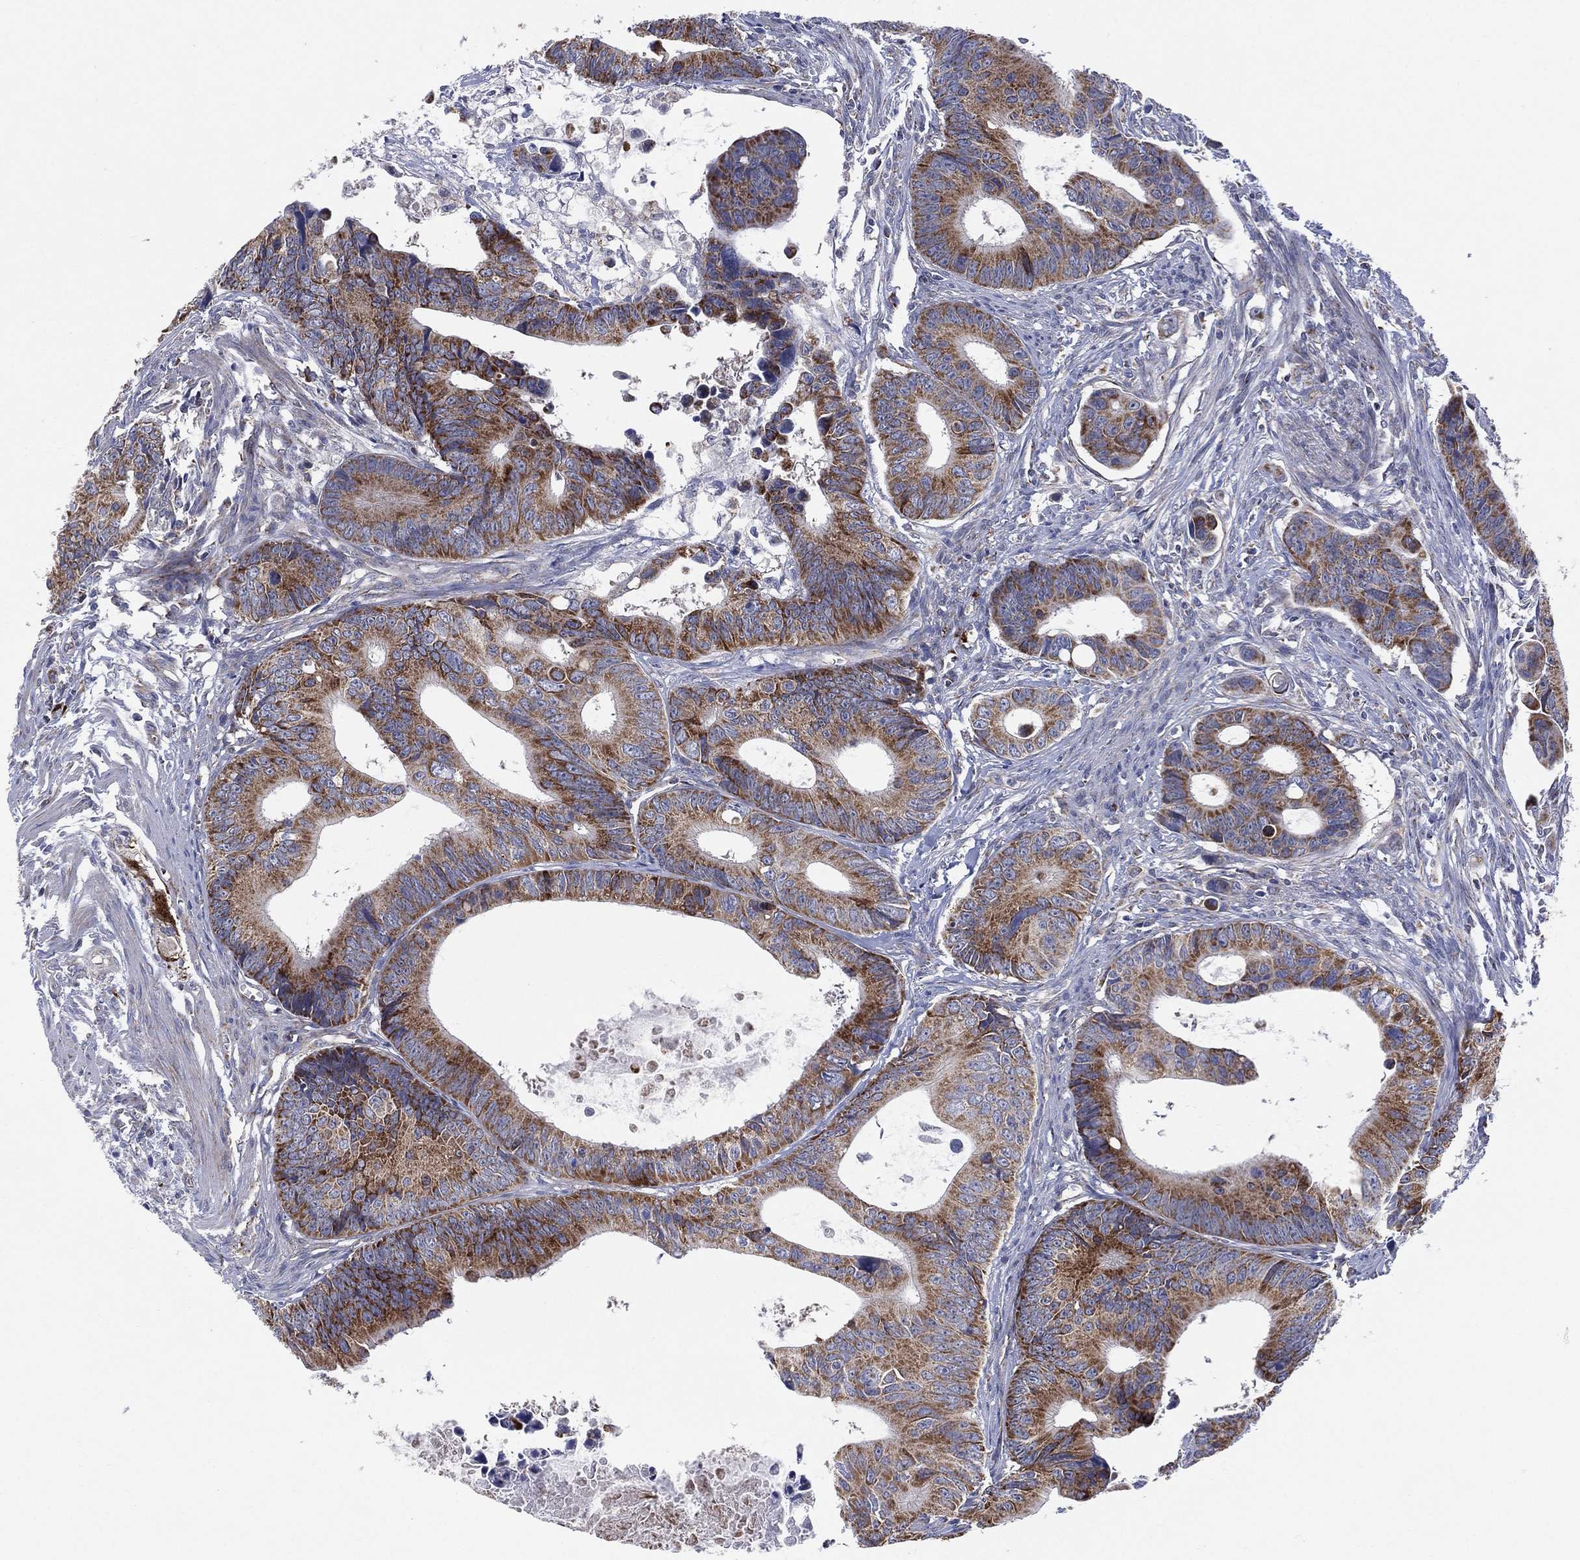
{"staining": {"intensity": "strong", "quantity": "25%-75%", "location": "cytoplasmic/membranous"}, "tissue": "colorectal cancer", "cell_type": "Tumor cells", "image_type": "cancer", "snomed": [{"axis": "morphology", "description": "Adenocarcinoma, NOS"}, {"axis": "topography", "description": "Colon"}], "caption": "DAB immunohistochemical staining of human colorectal adenocarcinoma displays strong cytoplasmic/membranous protein expression in approximately 25%-75% of tumor cells.", "gene": "PPP2R5A", "patient": {"sex": "female", "age": 87}}